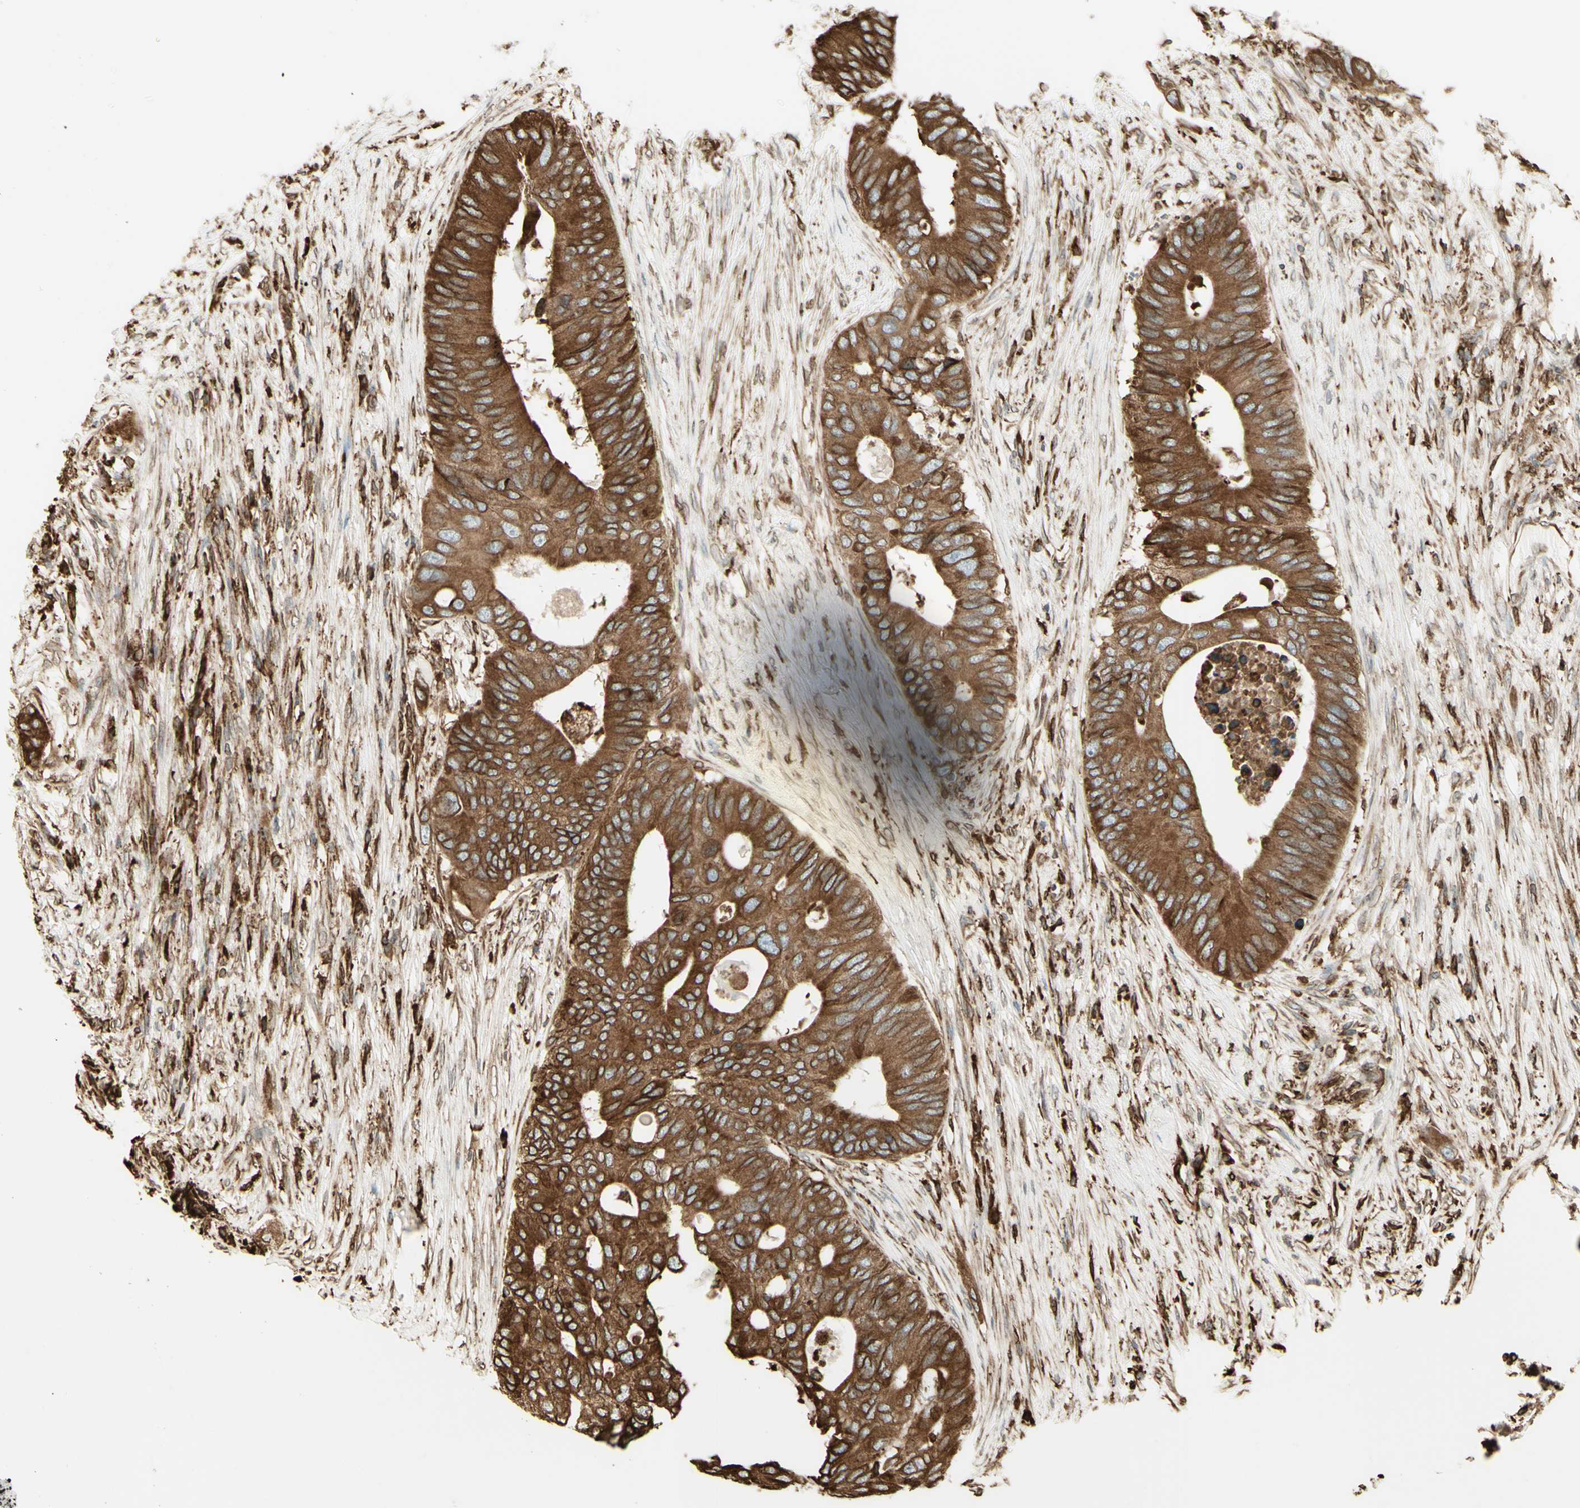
{"staining": {"intensity": "moderate", "quantity": ">75%", "location": "cytoplasmic/membranous"}, "tissue": "colorectal cancer", "cell_type": "Tumor cells", "image_type": "cancer", "snomed": [{"axis": "morphology", "description": "Adenocarcinoma, NOS"}, {"axis": "topography", "description": "Colon"}], "caption": "Moderate cytoplasmic/membranous positivity for a protein is appreciated in approximately >75% of tumor cells of colorectal cancer (adenocarcinoma) using immunohistochemistry (IHC).", "gene": "CANX", "patient": {"sex": "male", "age": 71}}